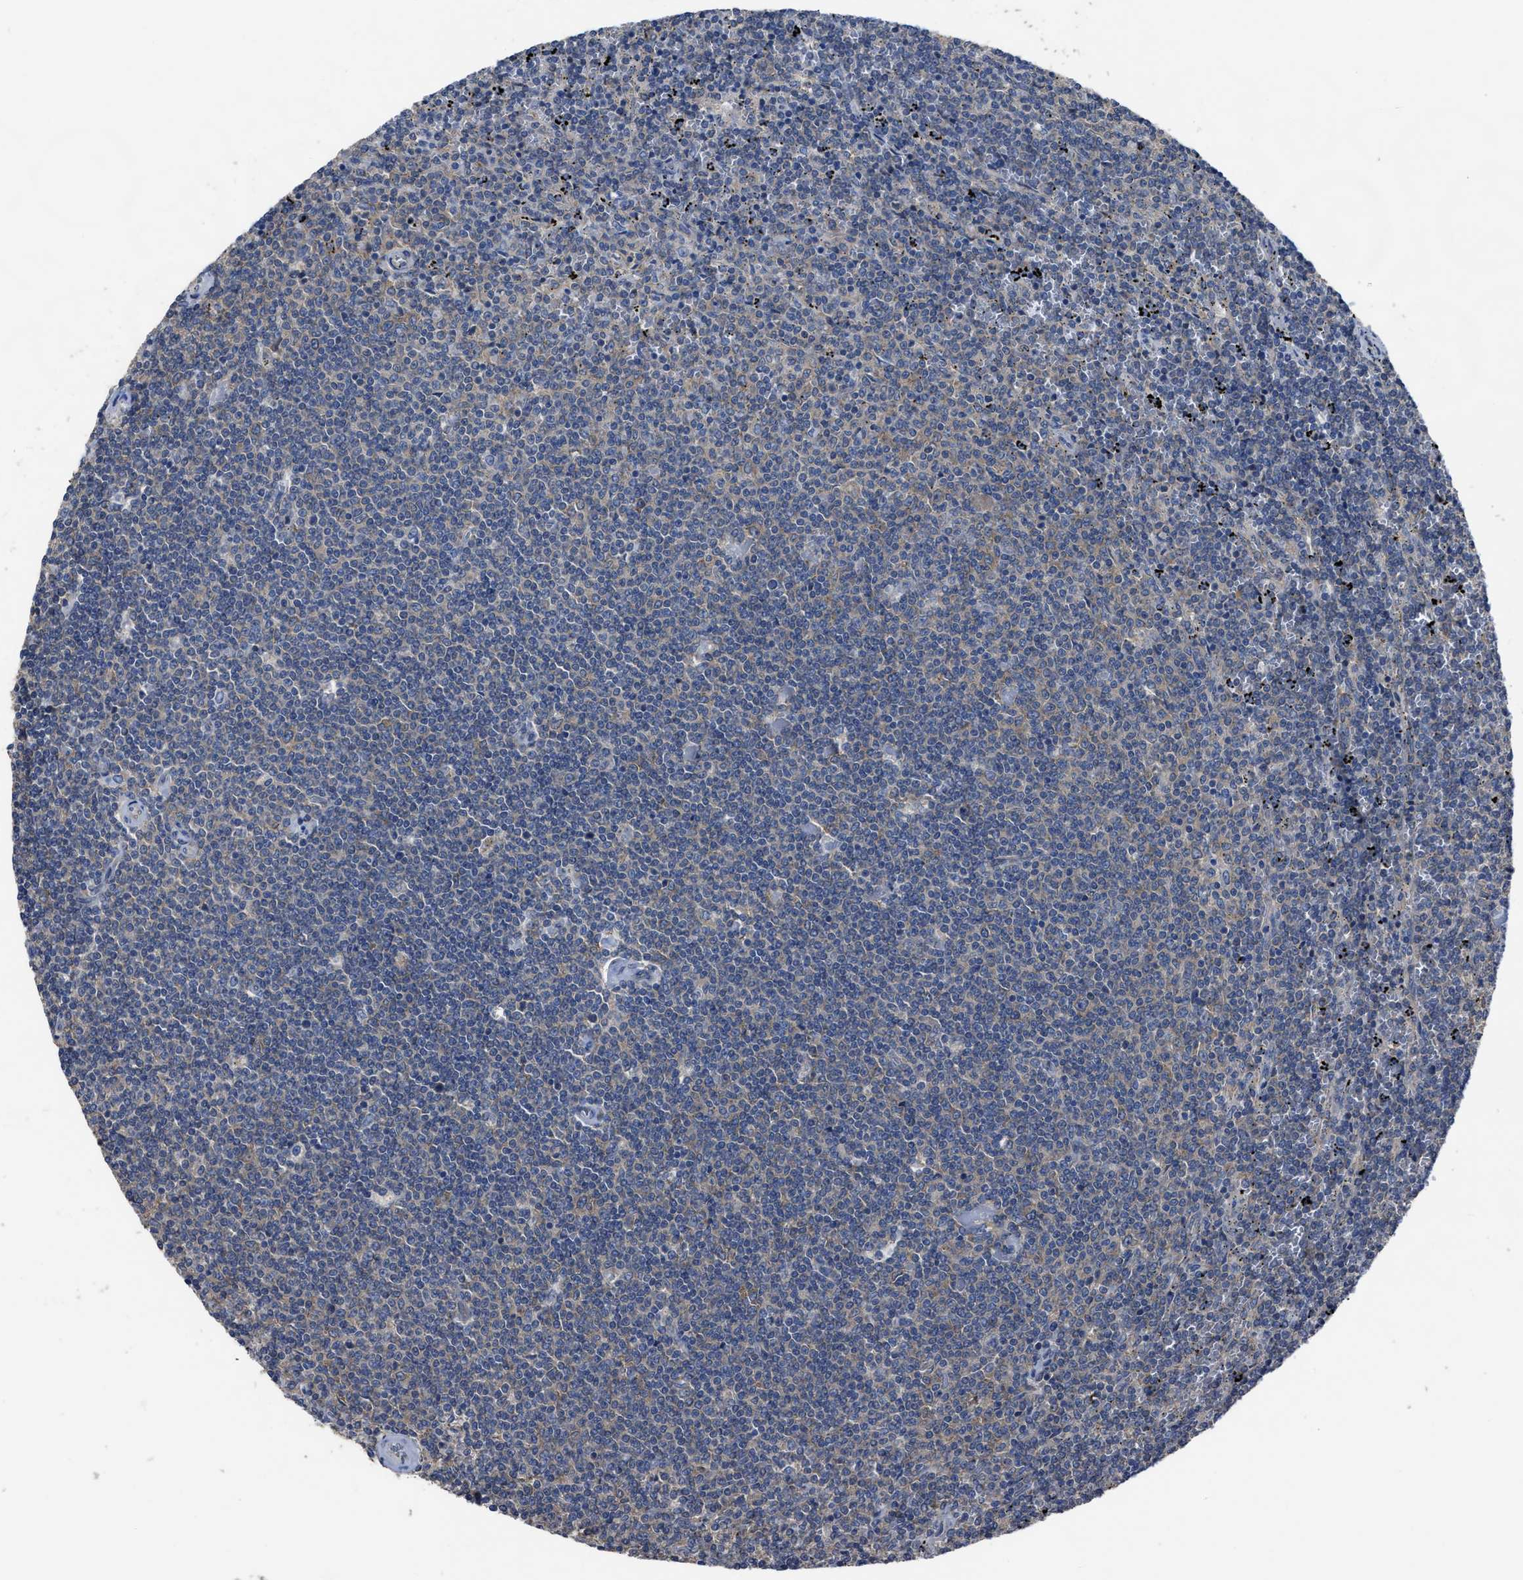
{"staining": {"intensity": "weak", "quantity": "<25%", "location": "cytoplasmic/membranous"}, "tissue": "lymphoma", "cell_type": "Tumor cells", "image_type": "cancer", "snomed": [{"axis": "morphology", "description": "Malignant lymphoma, non-Hodgkin's type, Low grade"}, {"axis": "topography", "description": "Spleen"}], "caption": "Human malignant lymphoma, non-Hodgkin's type (low-grade) stained for a protein using immunohistochemistry shows no expression in tumor cells.", "gene": "UPF1", "patient": {"sex": "female", "age": 50}}